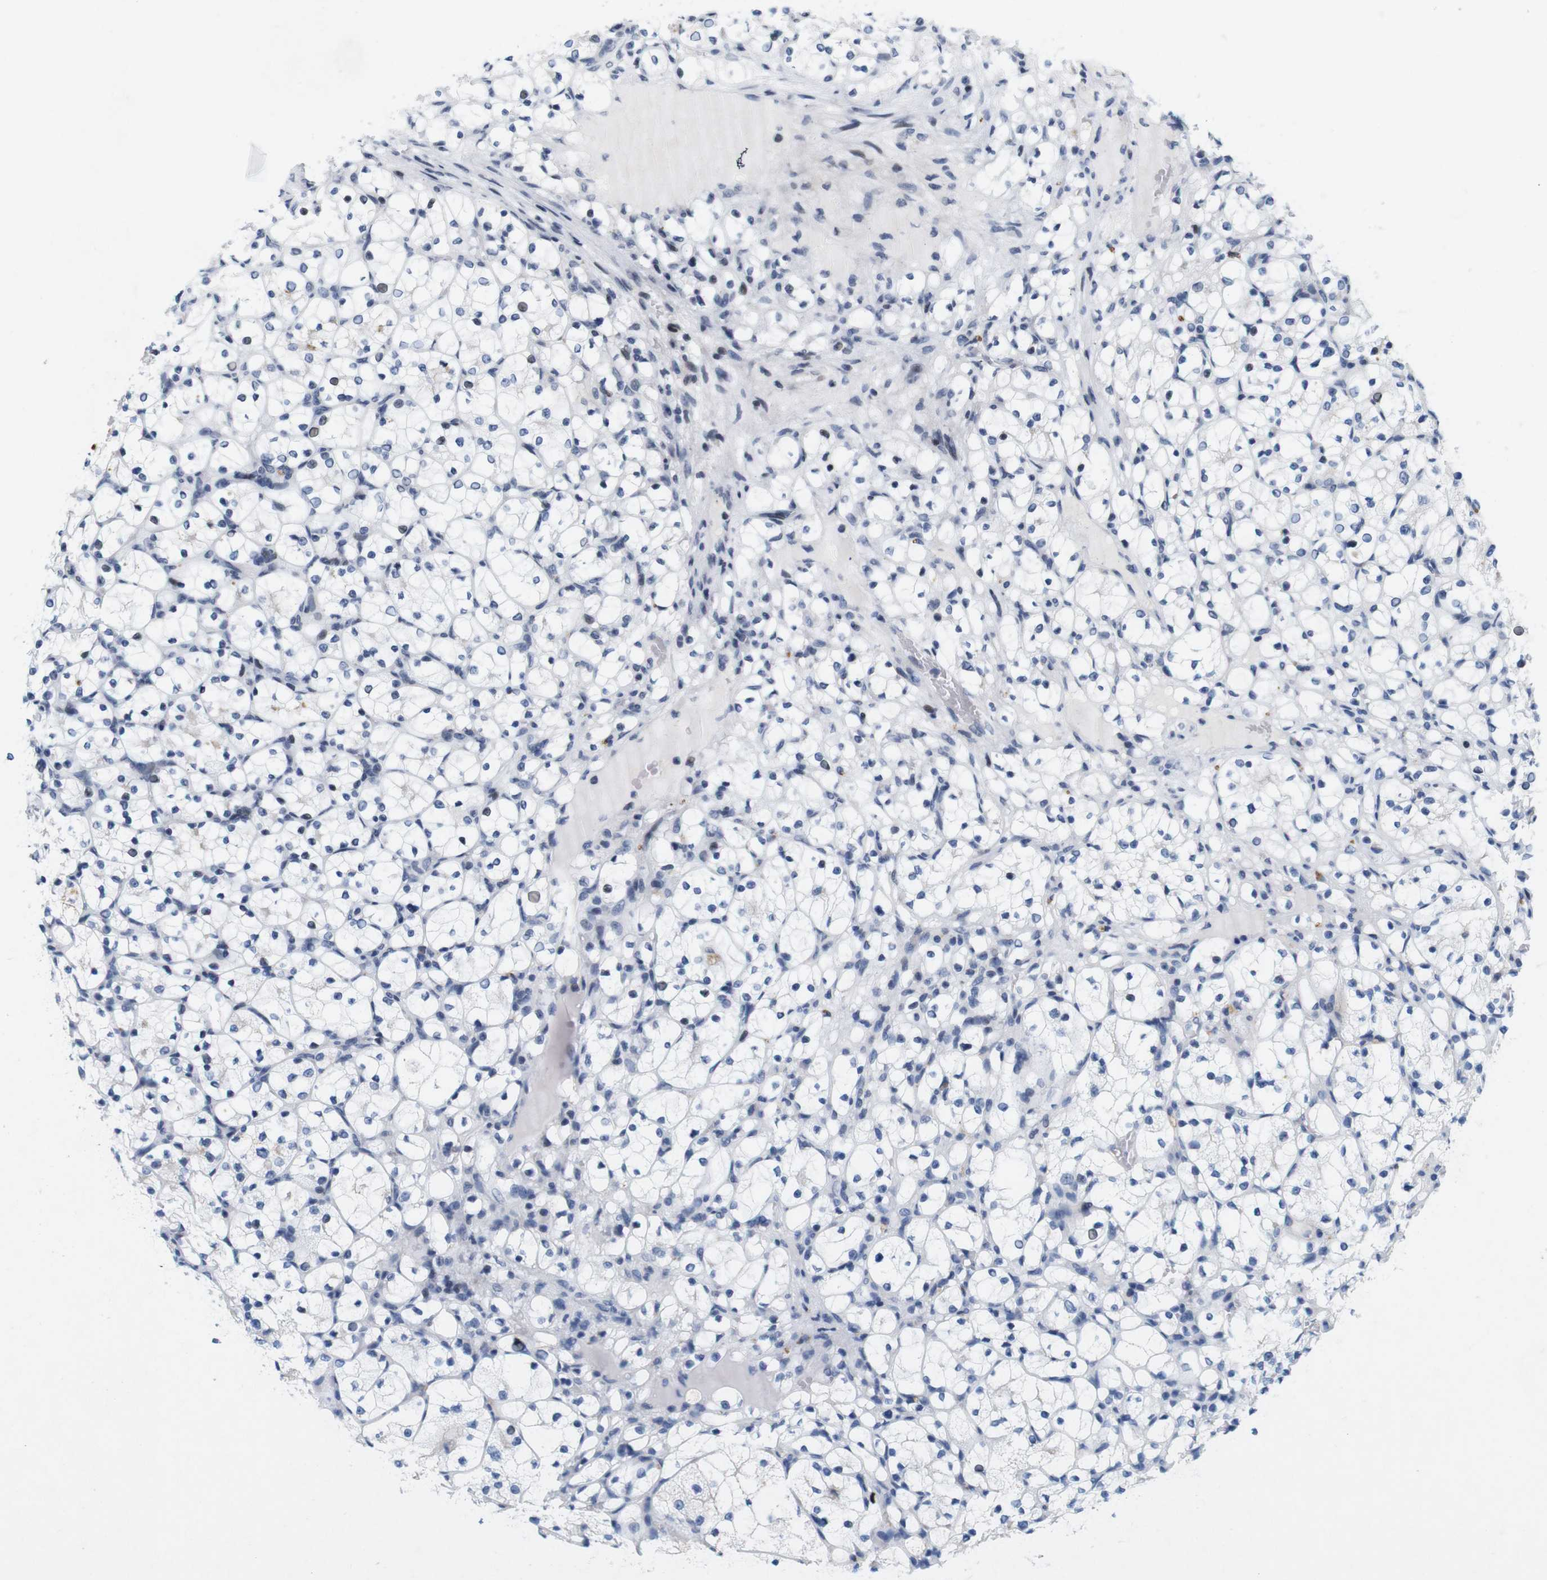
{"staining": {"intensity": "negative", "quantity": "none", "location": "none"}, "tissue": "renal cancer", "cell_type": "Tumor cells", "image_type": "cancer", "snomed": [{"axis": "morphology", "description": "Adenocarcinoma, NOS"}, {"axis": "topography", "description": "Kidney"}], "caption": "The IHC micrograph has no significant positivity in tumor cells of renal adenocarcinoma tissue. Brightfield microscopy of immunohistochemistry stained with DAB (brown) and hematoxylin (blue), captured at high magnification.", "gene": "MAGEH1", "patient": {"sex": "female", "age": 69}}